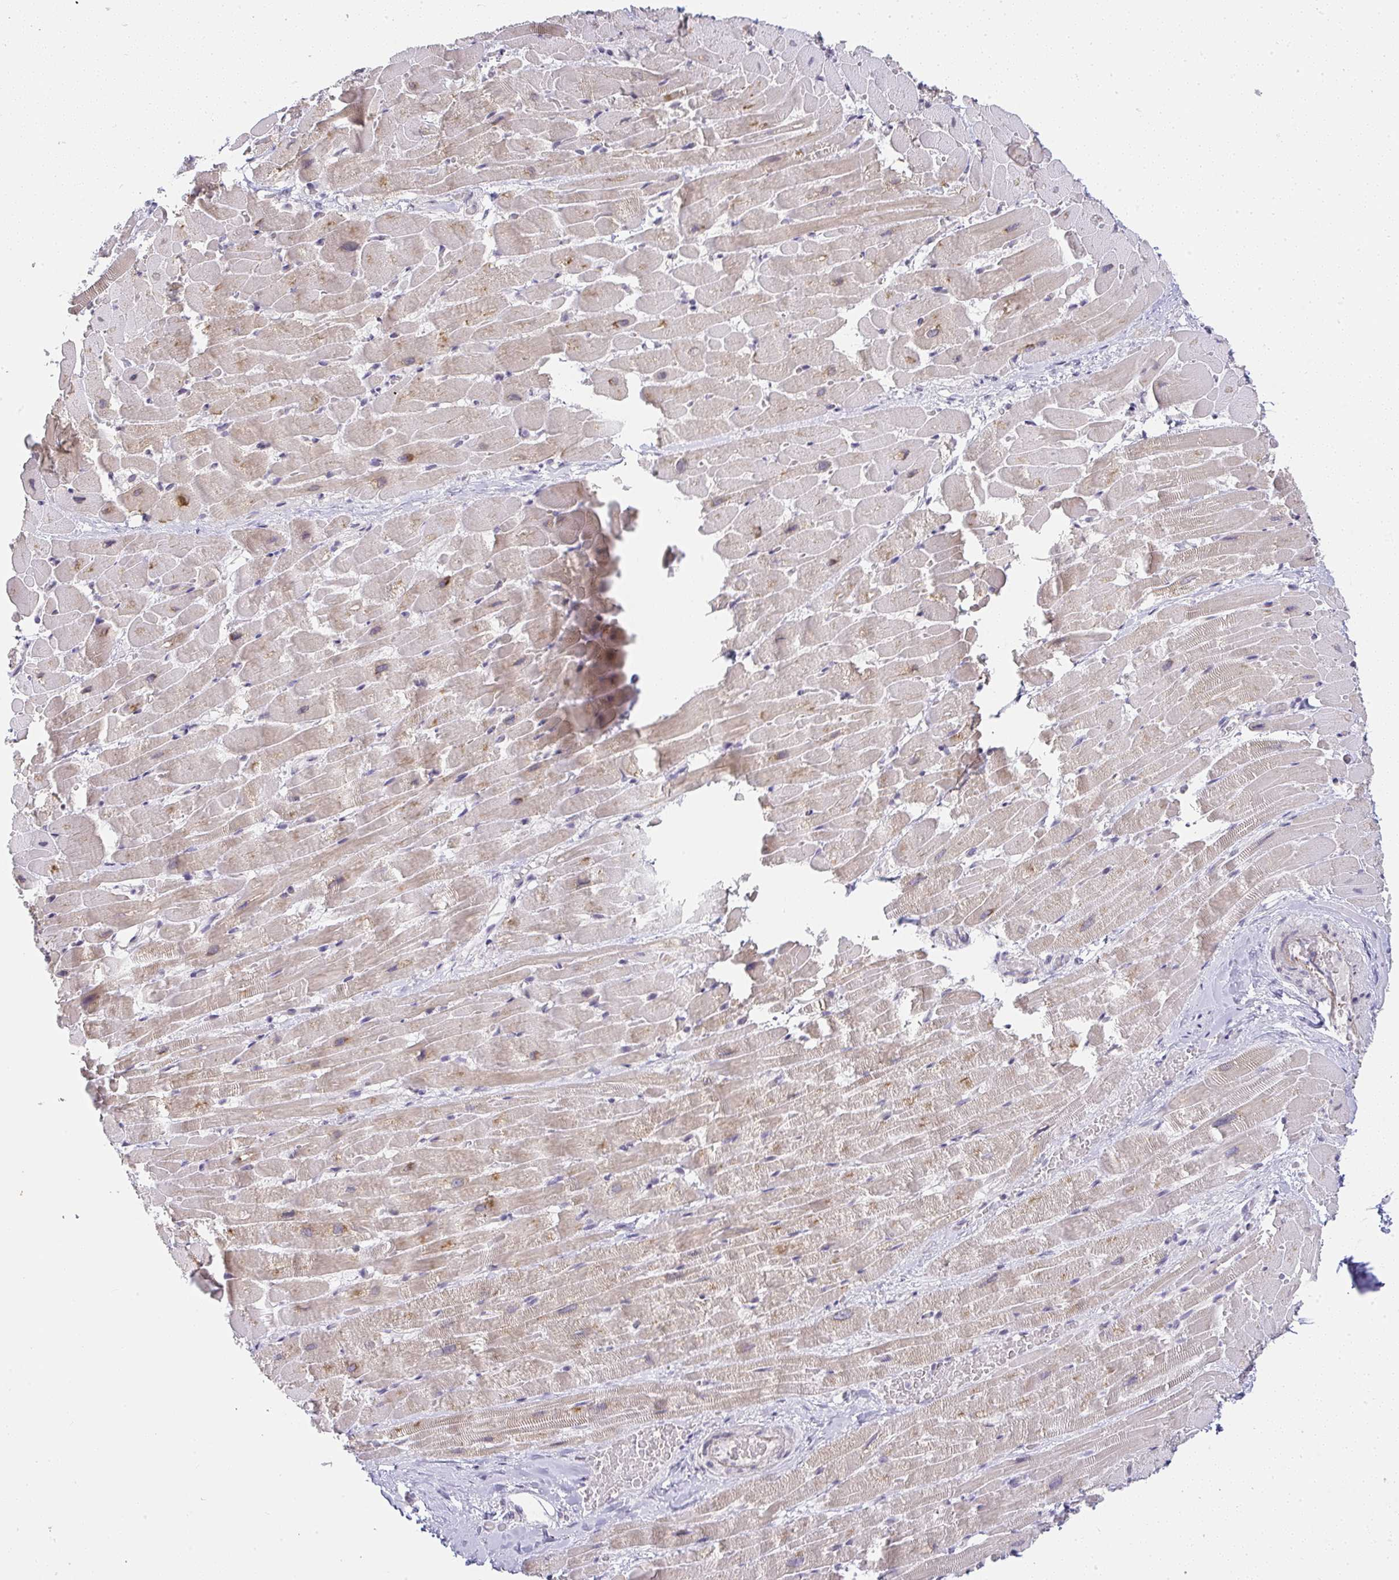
{"staining": {"intensity": "weak", "quantity": "25%-75%", "location": "cytoplasmic/membranous"}, "tissue": "heart muscle", "cell_type": "Cardiomyocytes", "image_type": "normal", "snomed": [{"axis": "morphology", "description": "Normal tissue, NOS"}, {"axis": "topography", "description": "Heart"}], "caption": "This is a micrograph of immunohistochemistry (IHC) staining of benign heart muscle, which shows weak staining in the cytoplasmic/membranous of cardiomyocytes.", "gene": "CACNA1S", "patient": {"sex": "male", "age": 37}}